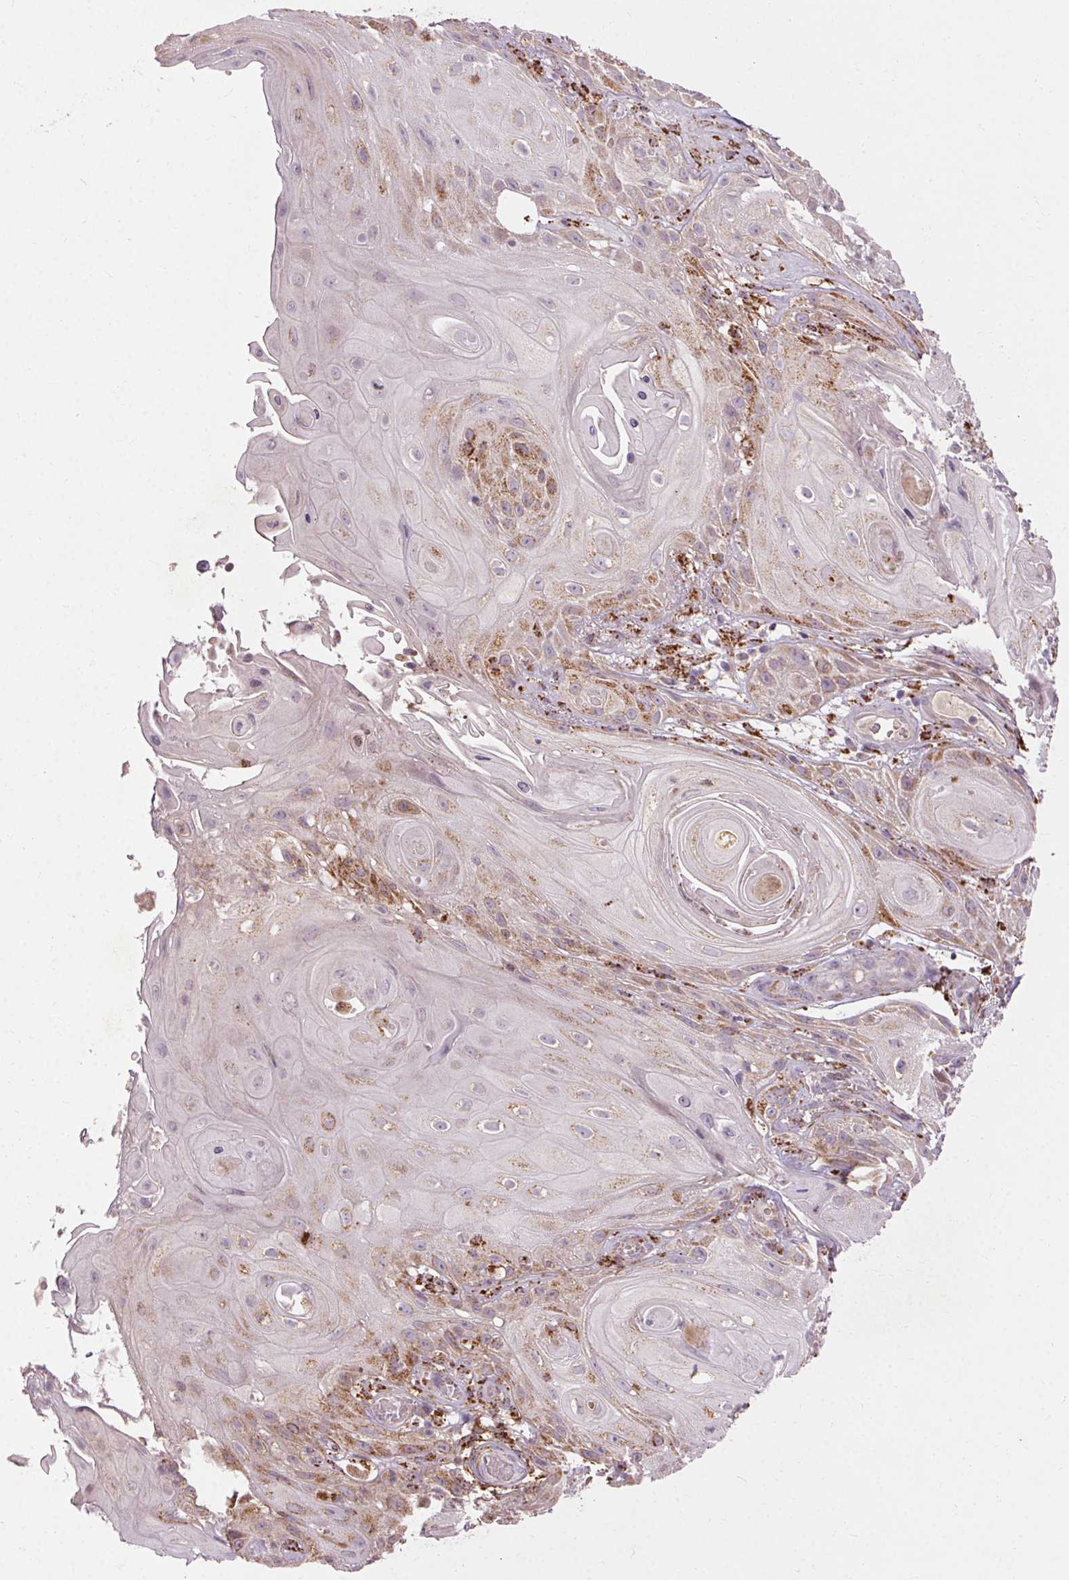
{"staining": {"intensity": "moderate", "quantity": "<25%", "location": "cytoplasmic/membranous"}, "tissue": "skin cancer", "cell_type": "Tumor cells", "image_type": "cancer", "snomed": [{"axis": "morphology", "description": "Squamous cell carcinoma, NOS"}, {"axis": "topography", "description": "Skin"}], "caption": "About <25% of tumor cells in human skin cancer (squamous cell carcinoma) demonstrate moderate cytoplasmic/membranous protein staining as visualized by brown immunohistochemical staining.", "gene": "REP15", "patient": {"sex": "male", "age": 62}}